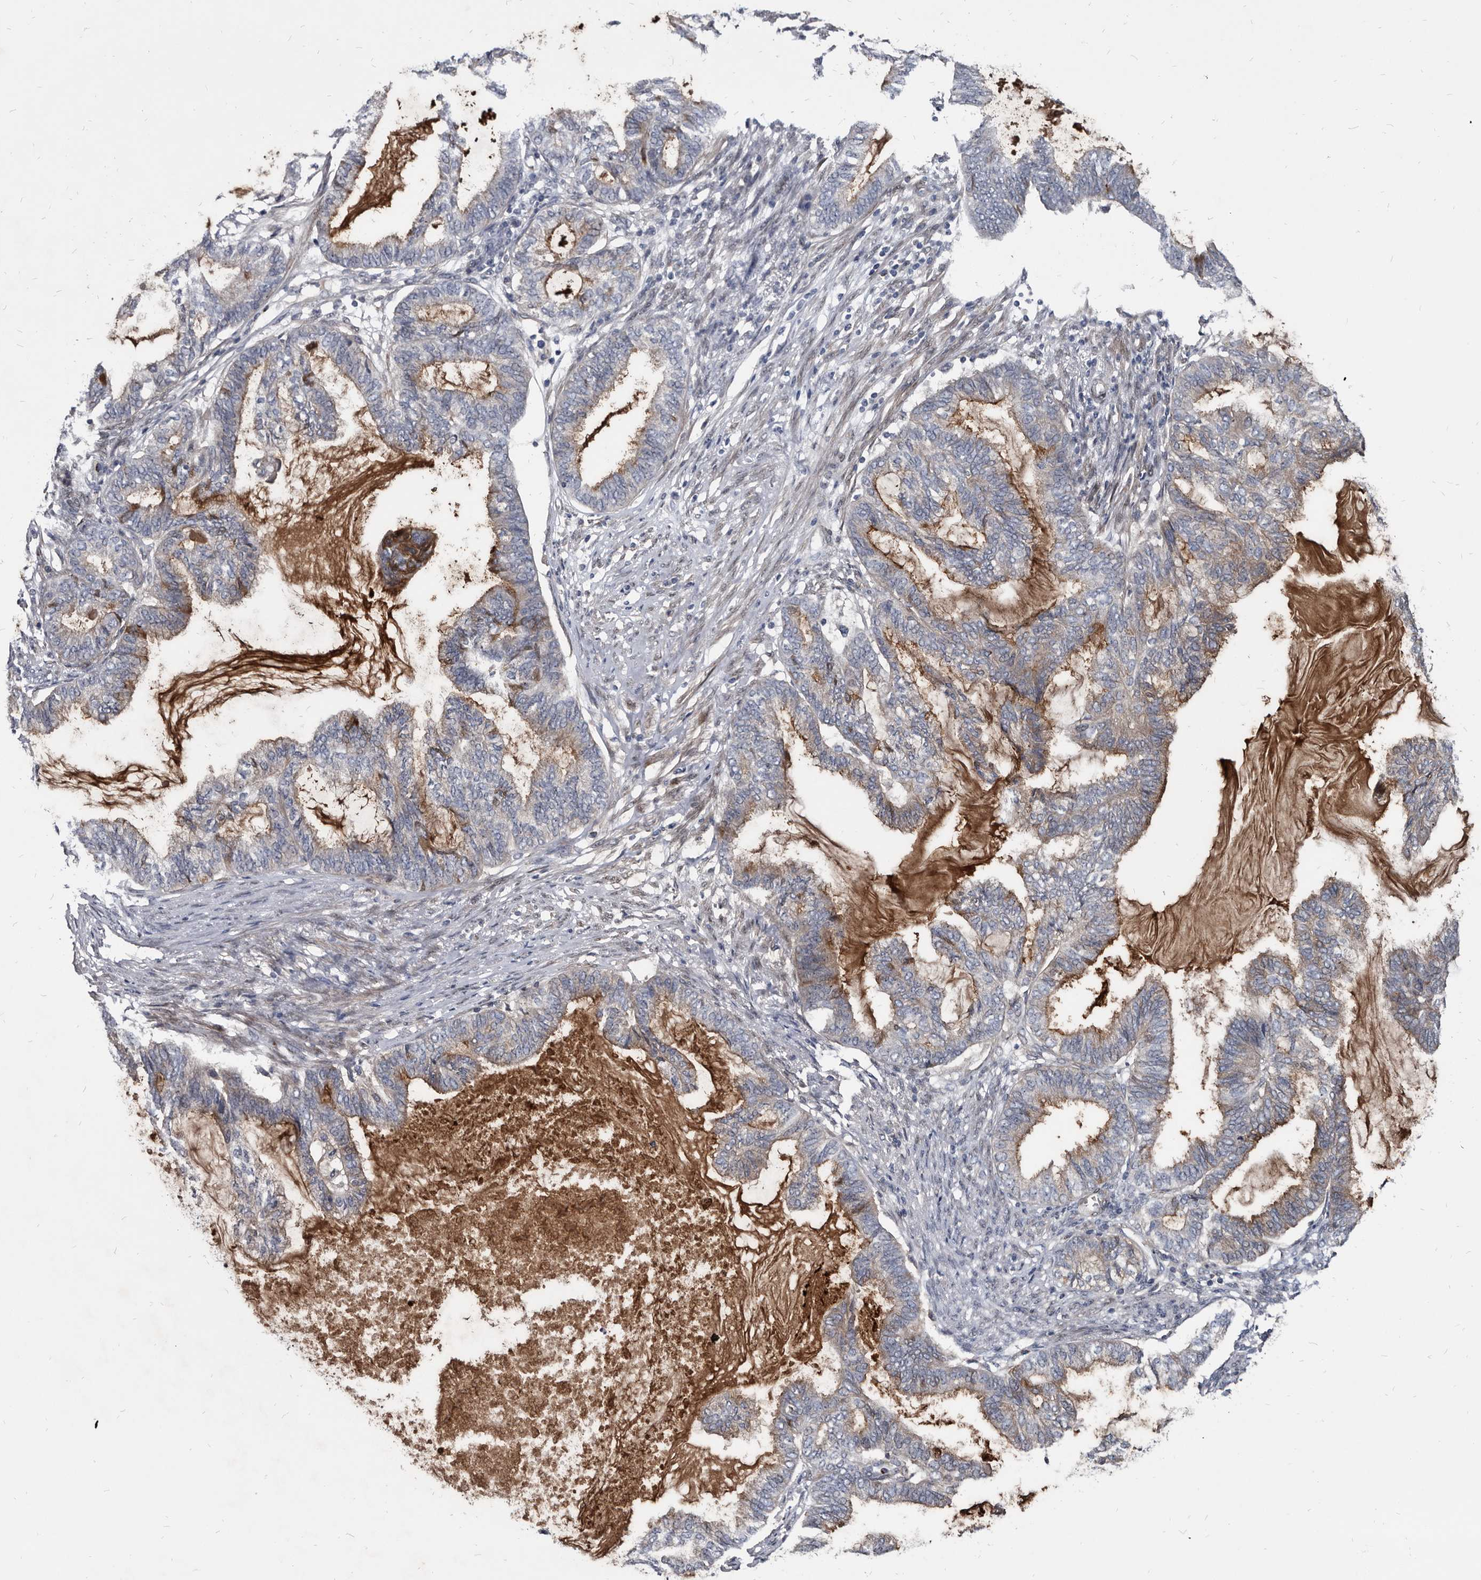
{"staining": {"intensity": "moderate", "quantity": "25%-75%", "location": "cytoplasmic/membranous"}, "tissue": "endometrial cancer", "cell_type": "Tumor cells", "image_type": "cancer", "snomed": [{"axis": "morphology", "description": "Adenocarcinoma, NOS"}, {"axis": "topography", "description": "Endometrium"}], "caption": "The histopathology image reveals a brown stain indicating the presence of a protein in the cytoplasmic/membranous of tumor cells in endometrial adenocarcinoma.", "gene": "PRSS8", "patient": {"sex": "female", "age": 86}}